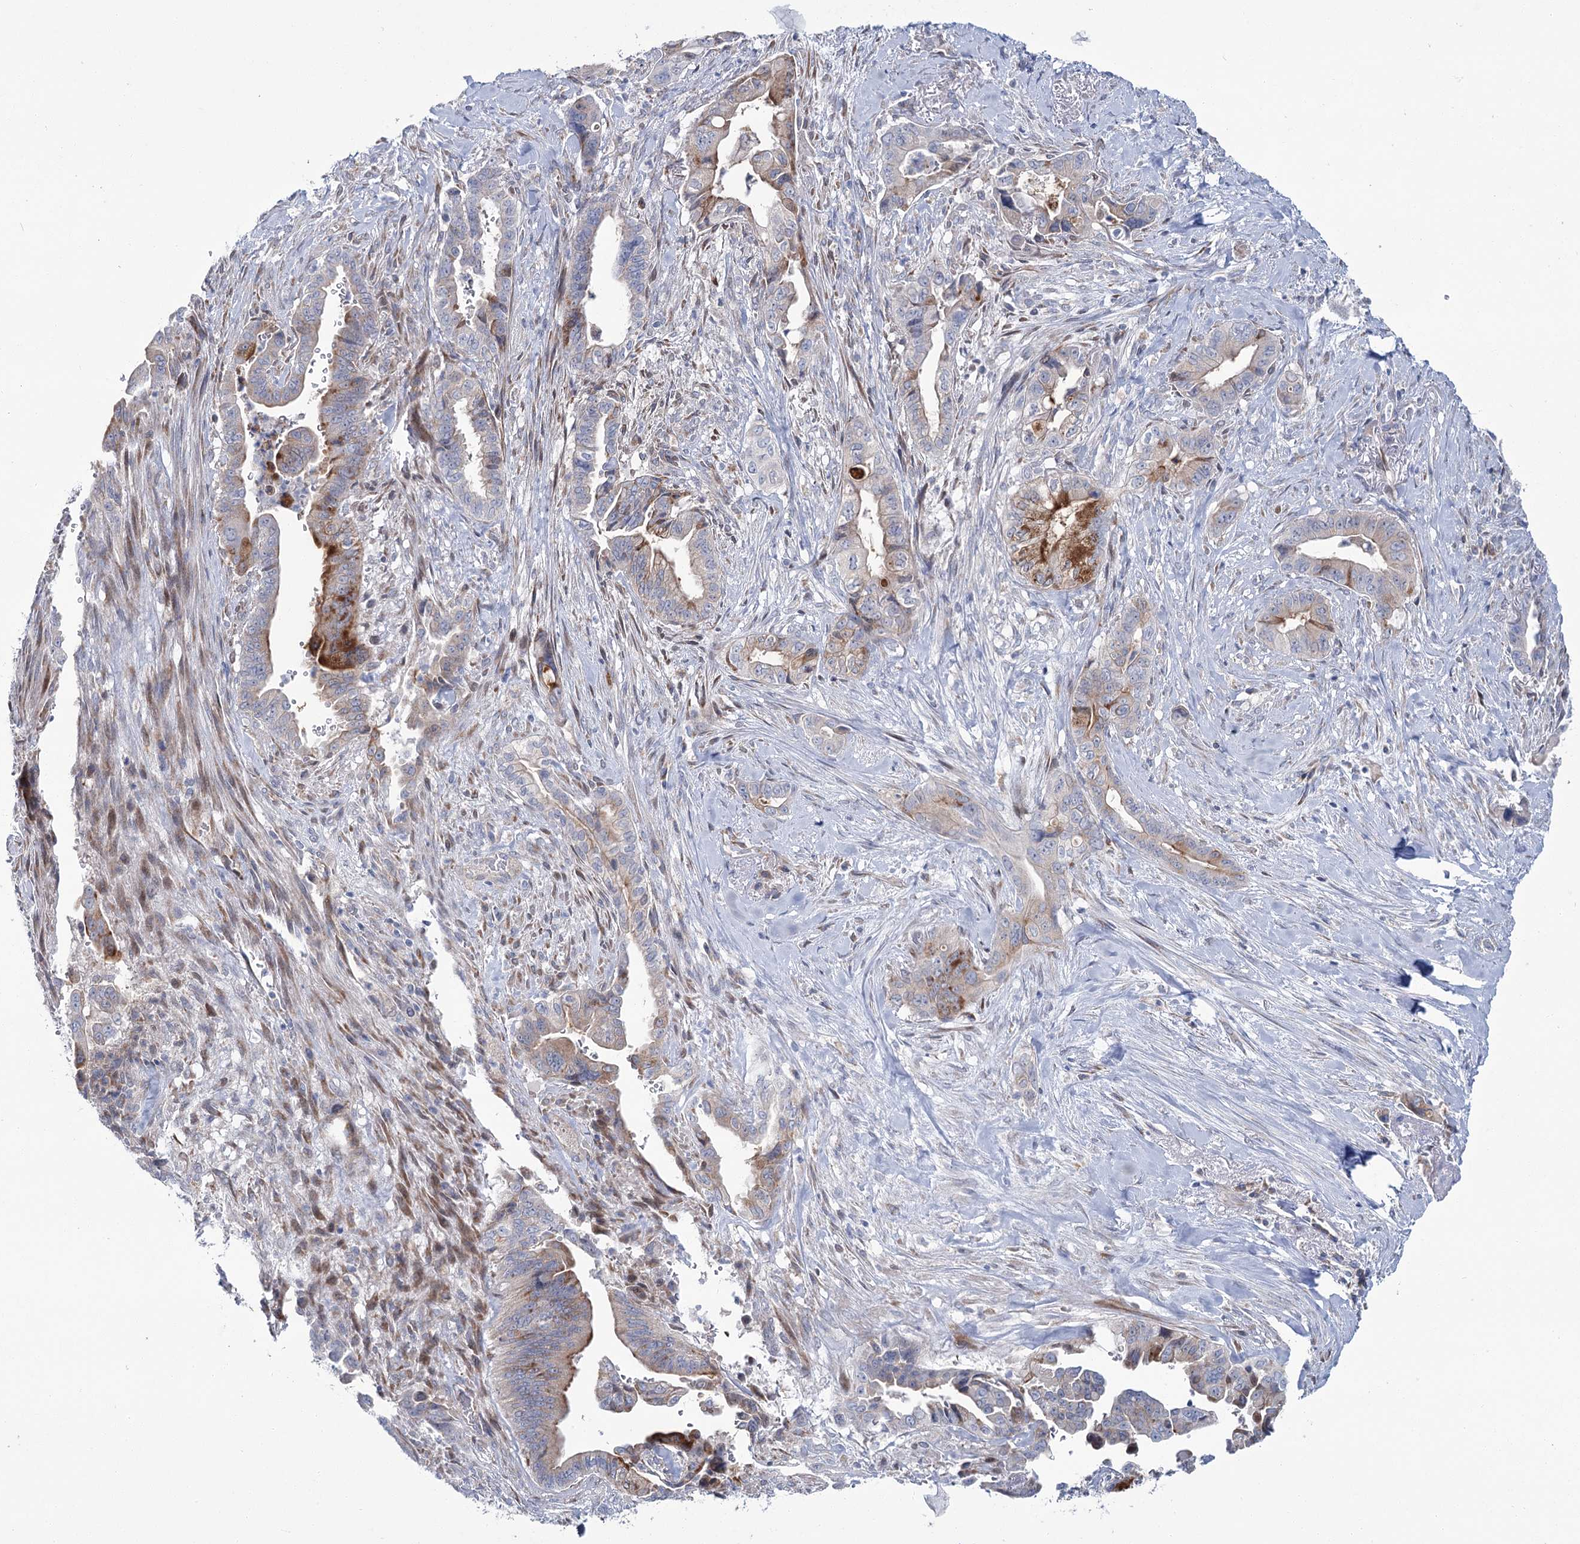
{"staining": {"intensity": "moderate", "quantity": "25%-75%", "location": "cytoplasmic/membranous"}, "tissue": "pancreatic cancer", "cell_type": "Tumor cells", "image_type": "cancer", "snomed": [{"axis": "morphology", "description": "Adenocarcinoma, NOS"}, {"axis": "topography", "description": "Pancreas"}], "caption": "This is an image of immunohistochemistry (IHC) staining of pancreatic cancer, which shows moderate staining in the cytoplasmic/membranous of tumor cells.", "gene": "CPLANE1", "patient": {"sex": "male", "age": 70}}